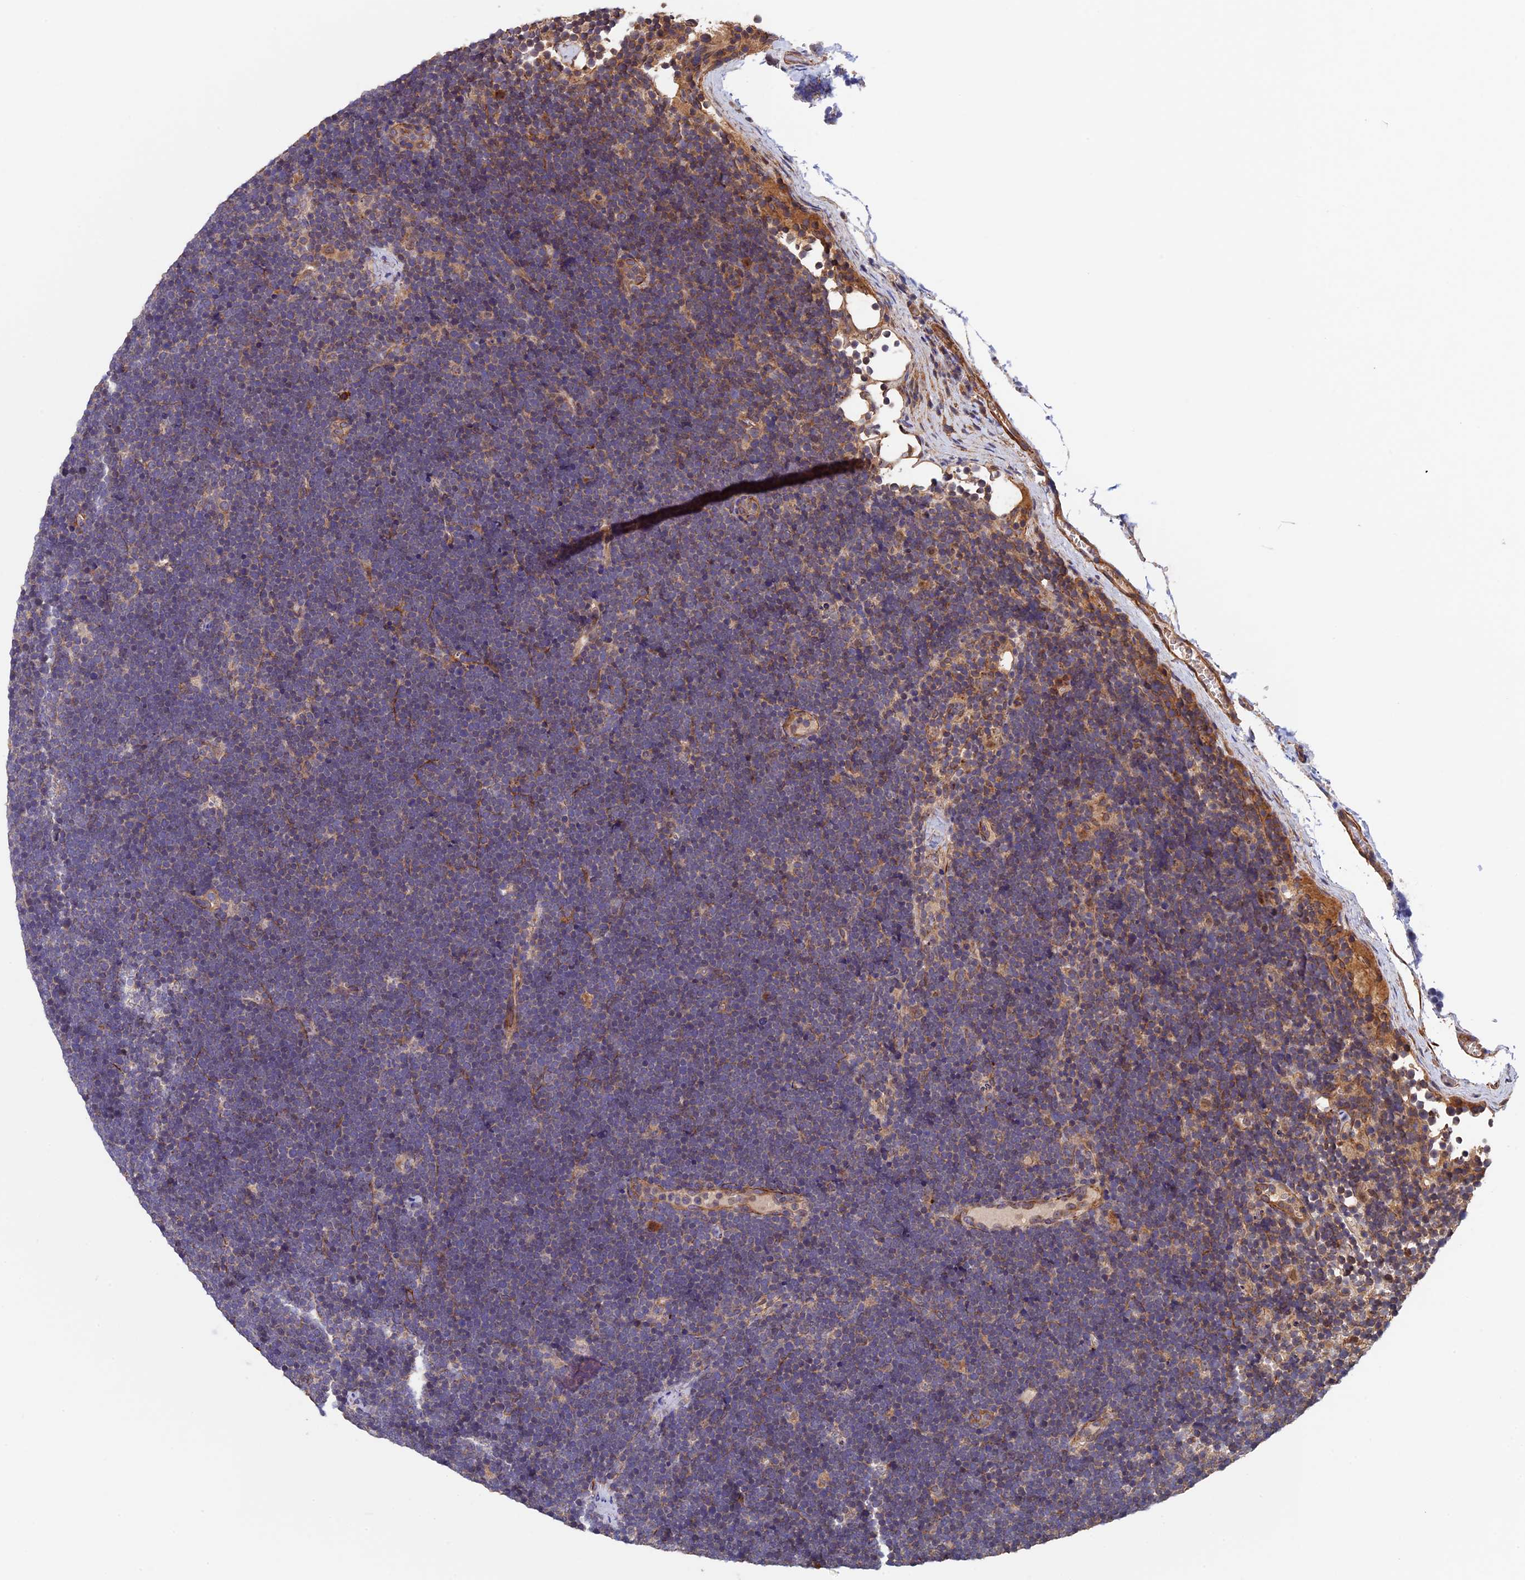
{"staining": {"intensity": "weak", "quantity": "<25%", "location": "cytoplasmic/membranous"}, "tissue": "lymphoma", "cell_type": "Tumor cells", "image_type": "cancer", "snomed": [{"axis": "morphology", "description": "Malignant lymphoma, non-Hodgkin's type, High grade"}, {"axis": "topography", "description": "Lymph node"}], "caption": "Tumor cells are negative for brown protein staining in malignant lymphoma, non-Hodgkin's type (high-grade). Nuclei are stained in blue.", "gene": "SLC9A5", "patient": {"sex": "male", "age": 13}}